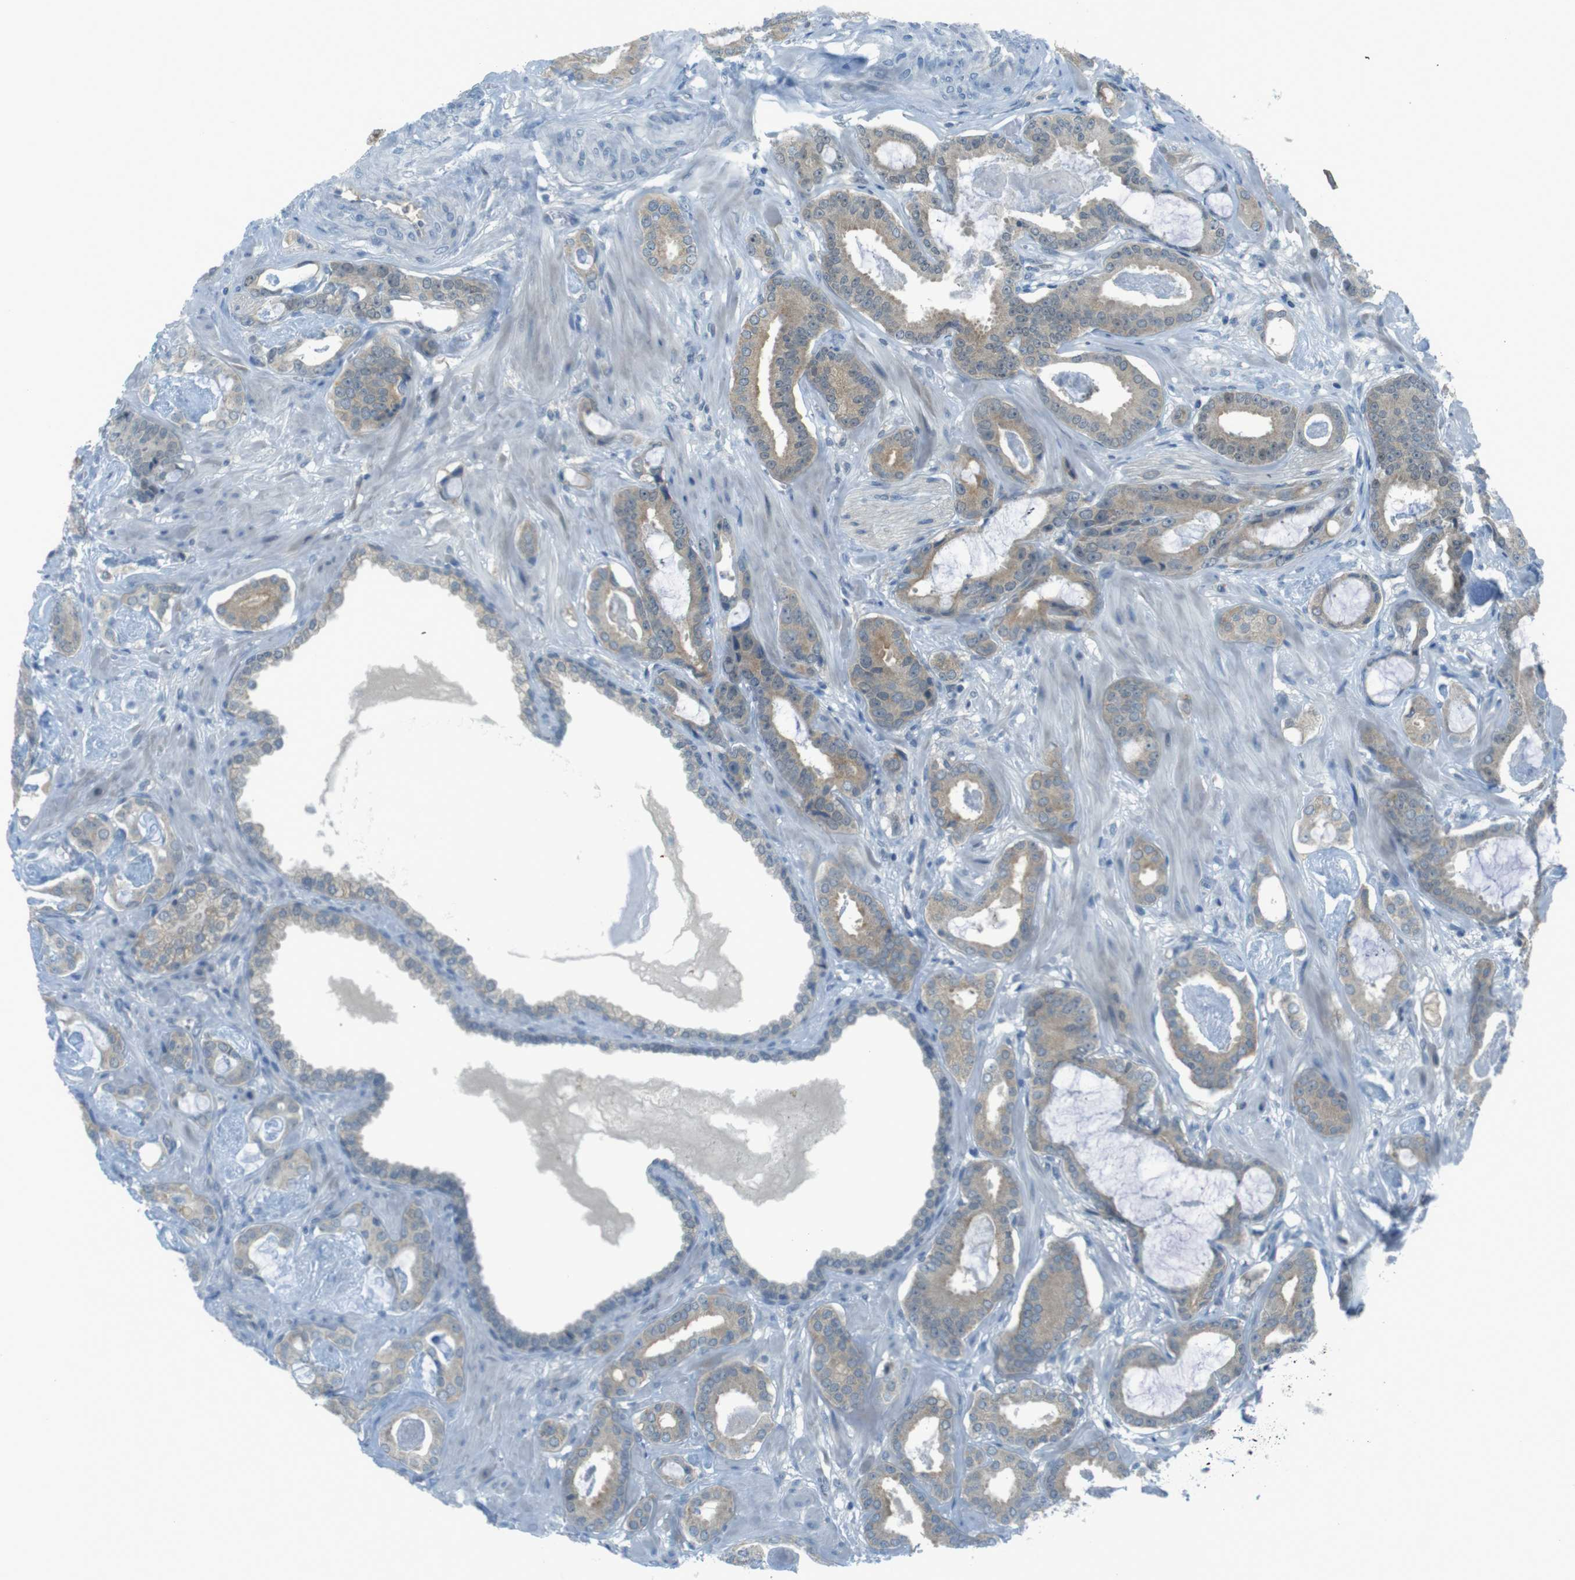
{"staining": {"intensity": "weak", "quantity": ">75%", "location": "cytoplasmic/membranous"}, "tissue": "prostate cancer", "cell_type": "Tumor cells", "image_type": "cancer", "snomed": [{"axis": "morphology", "description": "Adenocarcinoma, Low grade"}, {"axis": "topography", "description": "Prostate"}], "caption": "This is an image of immunohistochemistry staining of low-grade adenocarcinoma (prostate), which shows weak positivity in the cytoplasmic/membranous of tumor cells.", "gene": "ZDHHC20", "patient": {"sex": "male", "age": 53}}